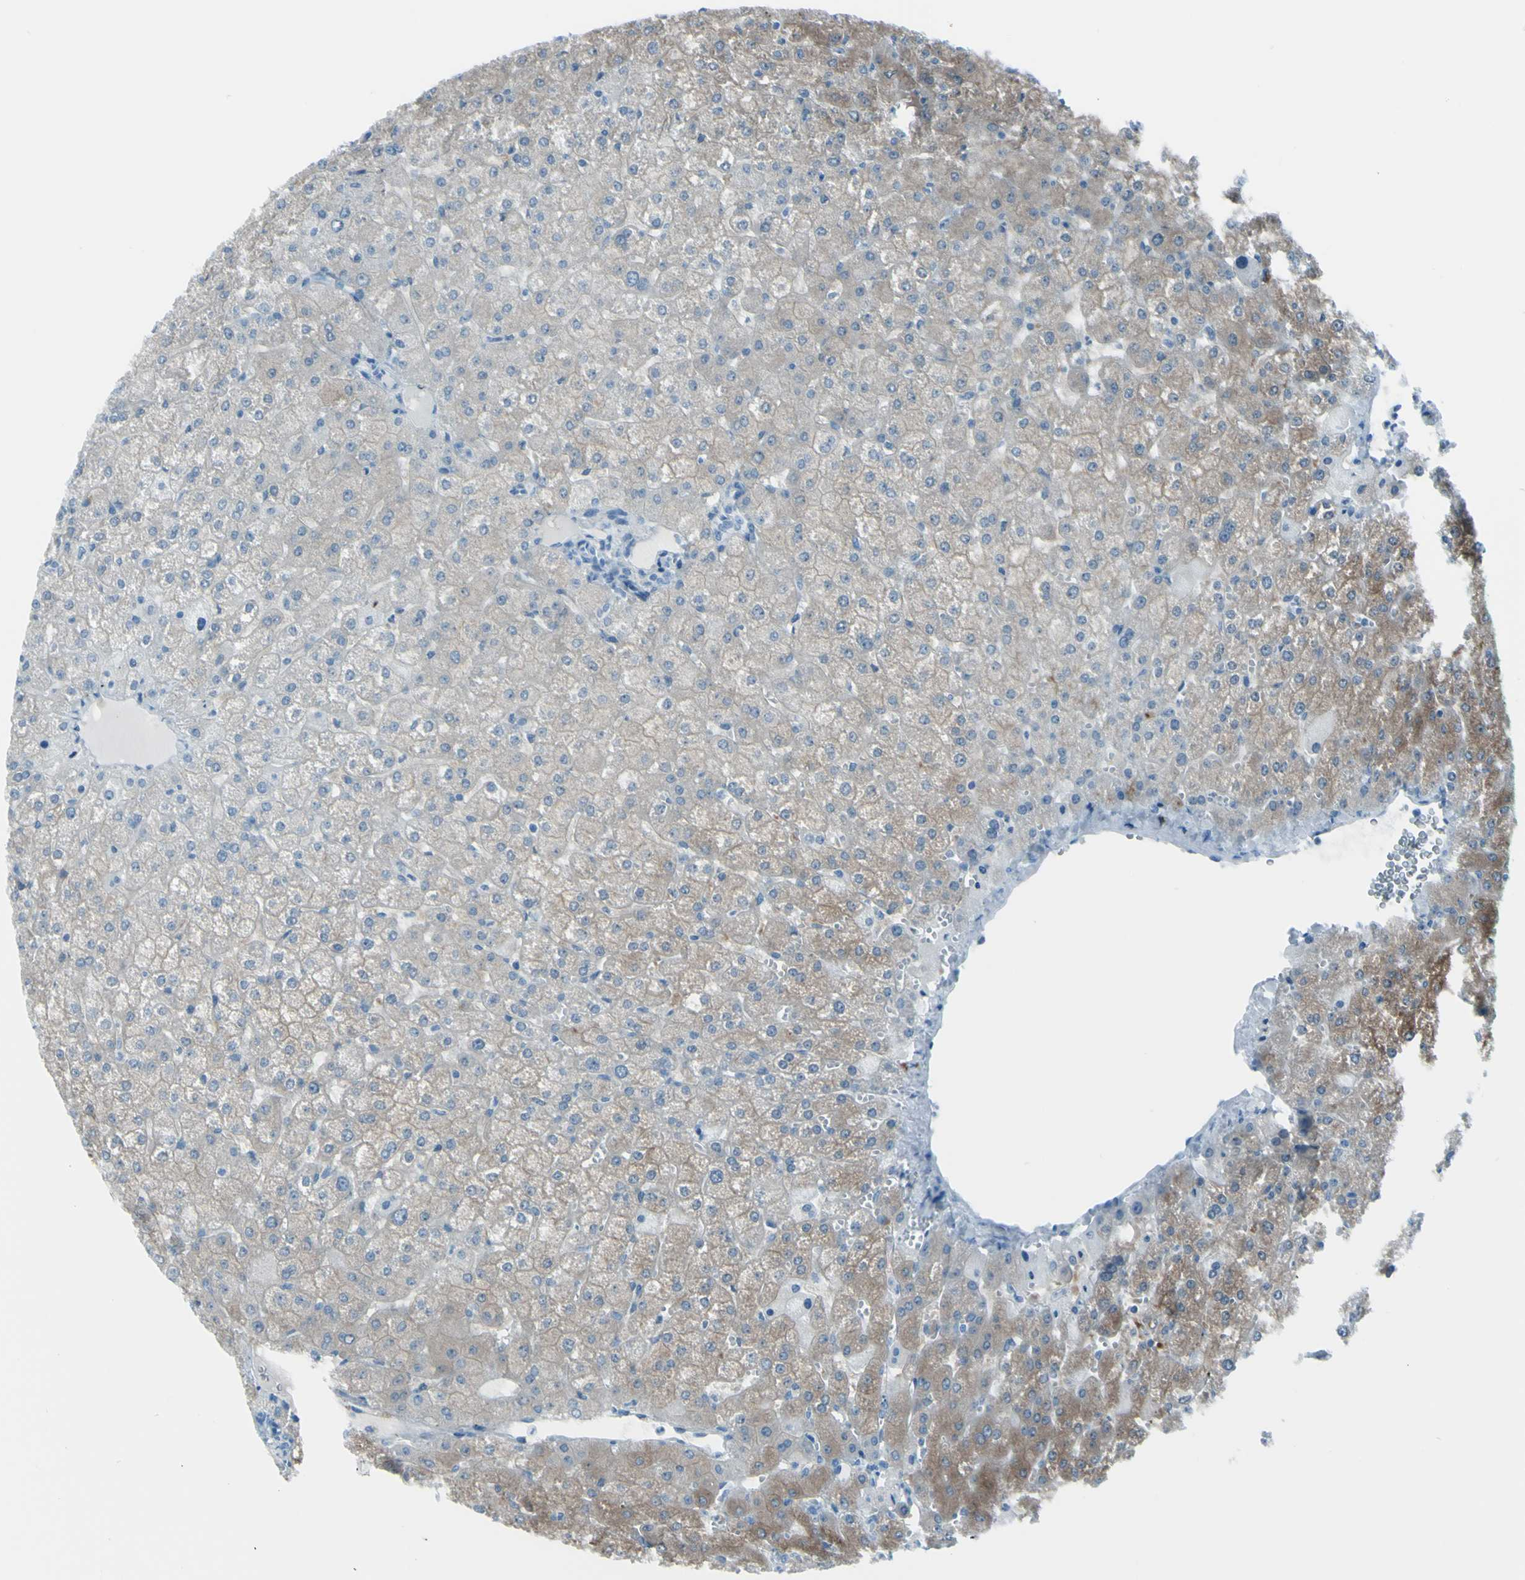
{"staining": {"intensity": "negative", "quantity": "none", "location": "none"}, "tissue": "liver", "cell_type": "Cholangiocytes", "image_type": "normal", "snomed": [{"axis": "morphology", "description": "Normal tissue, NOS"}, {"axis": "topography", "description": "Liver"}], "caption": "DAB immunohistochemical staining of unremarkable human liver demonstrates no significant staining in cholangiocytes. Nuclei are stained in blue.", "gene": "AFP", "patient": {"sex": "female", "age": 32}}